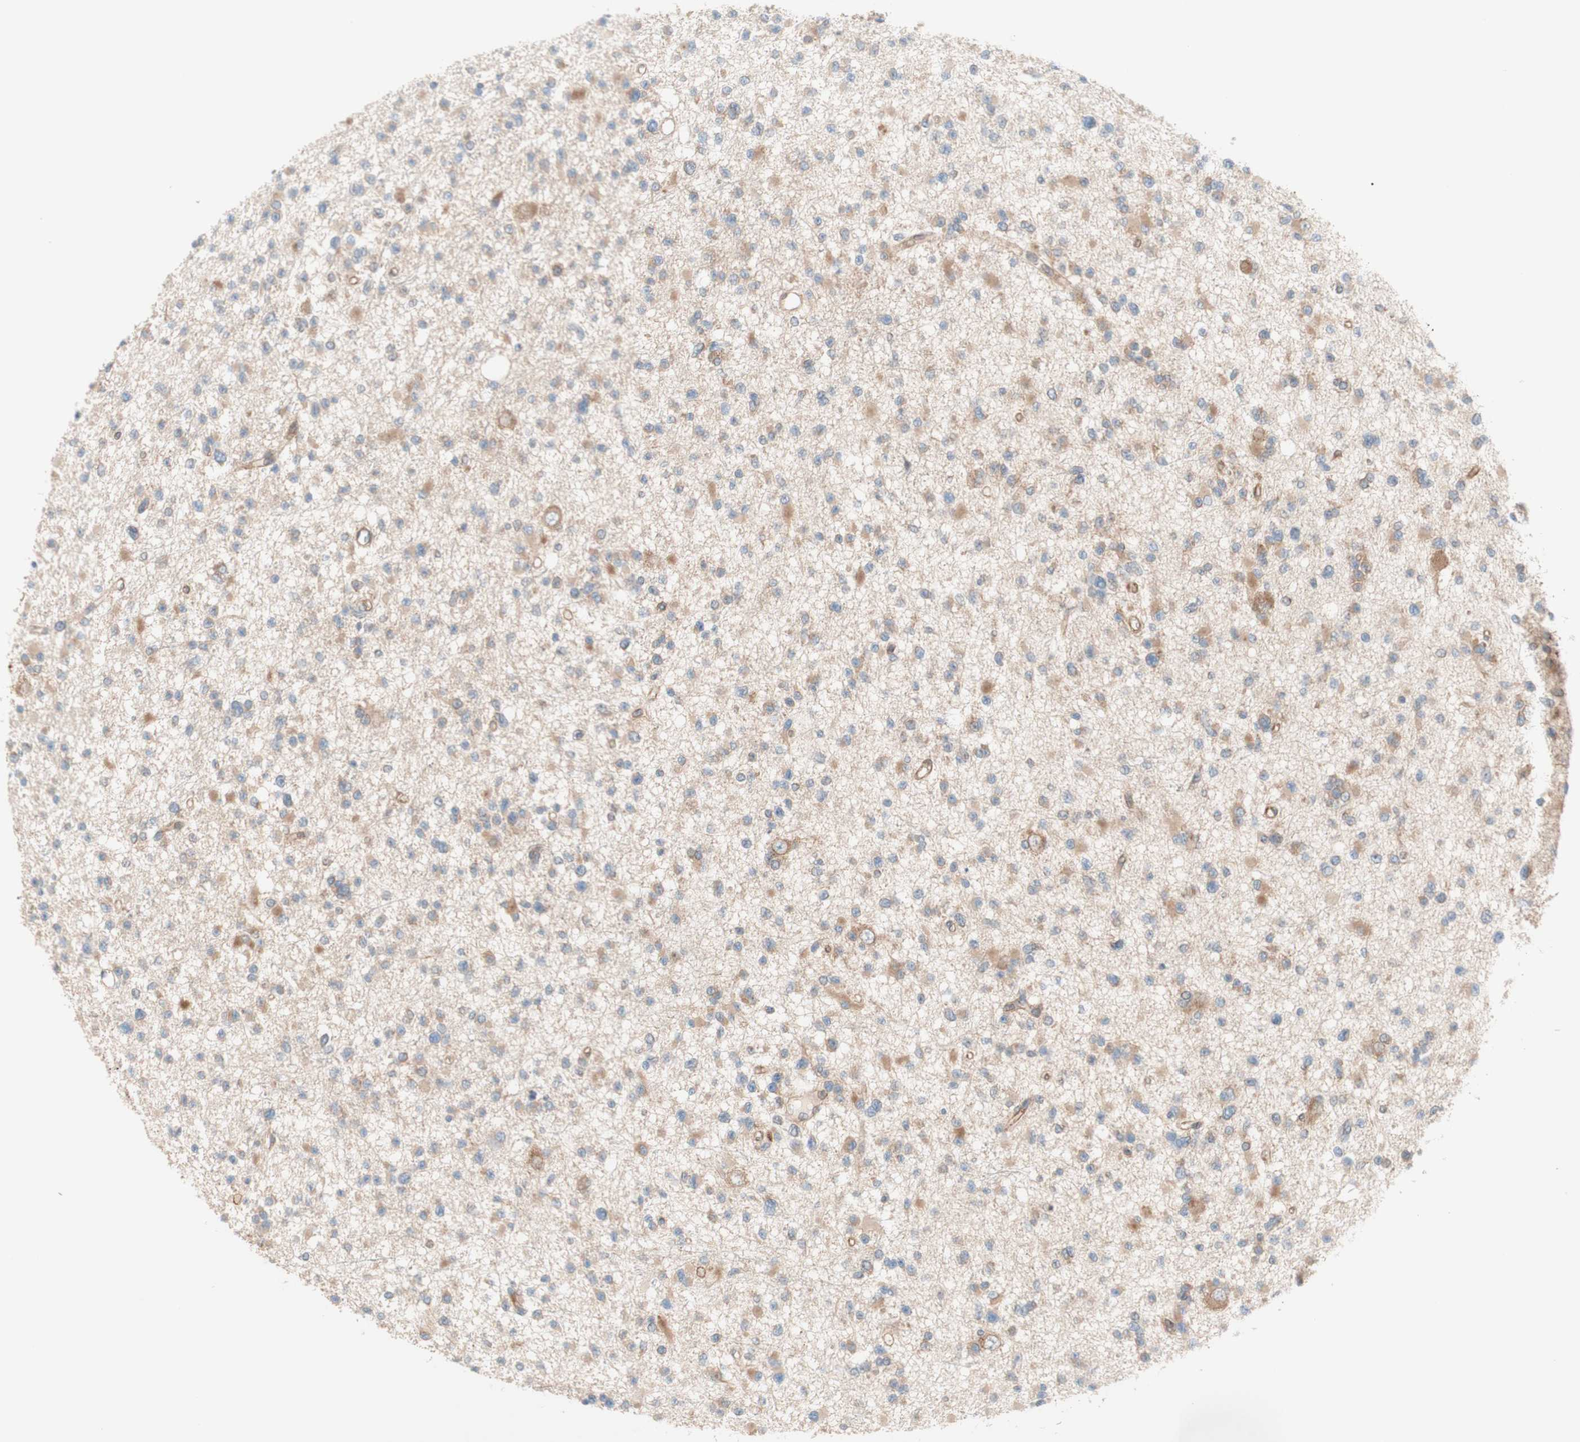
{"staining": {"intensity": "weak", "quantity": ">75%", "location": "cytoplasmic/membranous"}, "tissue": "glioma", "cell_type": "Tumor cells", "image_type": "cancer", "snomed": [{"axis": "morphology", "description": "Glioma, malignant, Low grade"}, {"axis": "topography", "description": "Brain"}], "caption": "Immunohistochemistry image of human low-grade glioma (malignant) stained for a protein (brown), which reveals low levels of weak cytoplasmic/membranous positivity in about >75% of tumor cells.", "gene": "CCN4", "patient": {"sex": "female", "age": 22}}